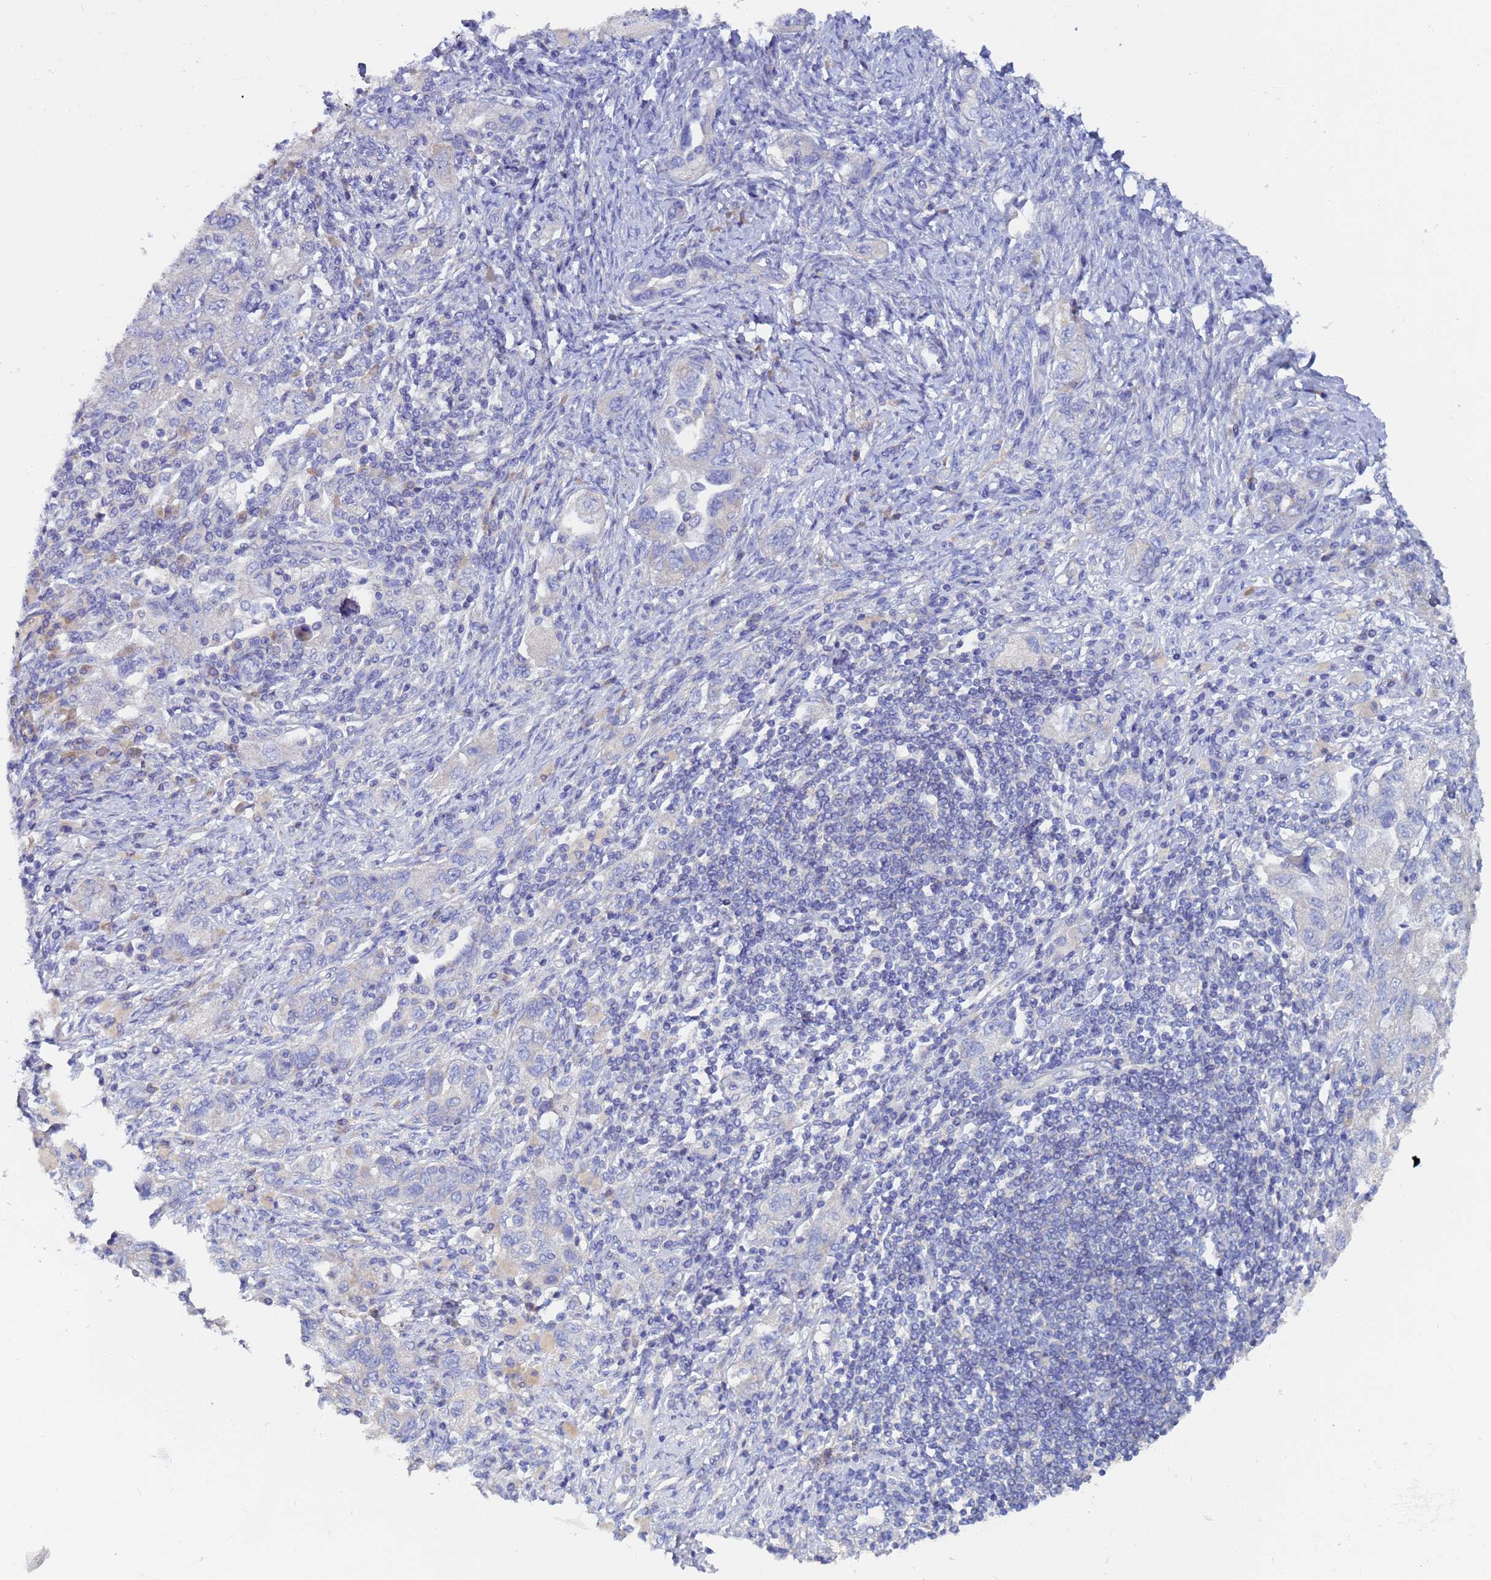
{"staining": {"intensity": "negative", "quantity": "none", "location": "none"}, "tissue": "ovarian cancer", "cell_type": "Tumor cells", "image_type": "cancer", "snomed": [{"axis": "morphology", "description": "Carcinoma, NOS"}, {"axis": "morphology", "description": "Cystadenocarcinoma, serous, NOS"}, {"axis": "topography", "description": "Ovary"}], "caption": "Protein analysis of carcinoma (ovarian) exhibits no significant staining in tumor cells. (DAB immunohistochemistry, high magnification).", "gene": "UBE2O", "patient": {"sex": "female", "age": 69}}